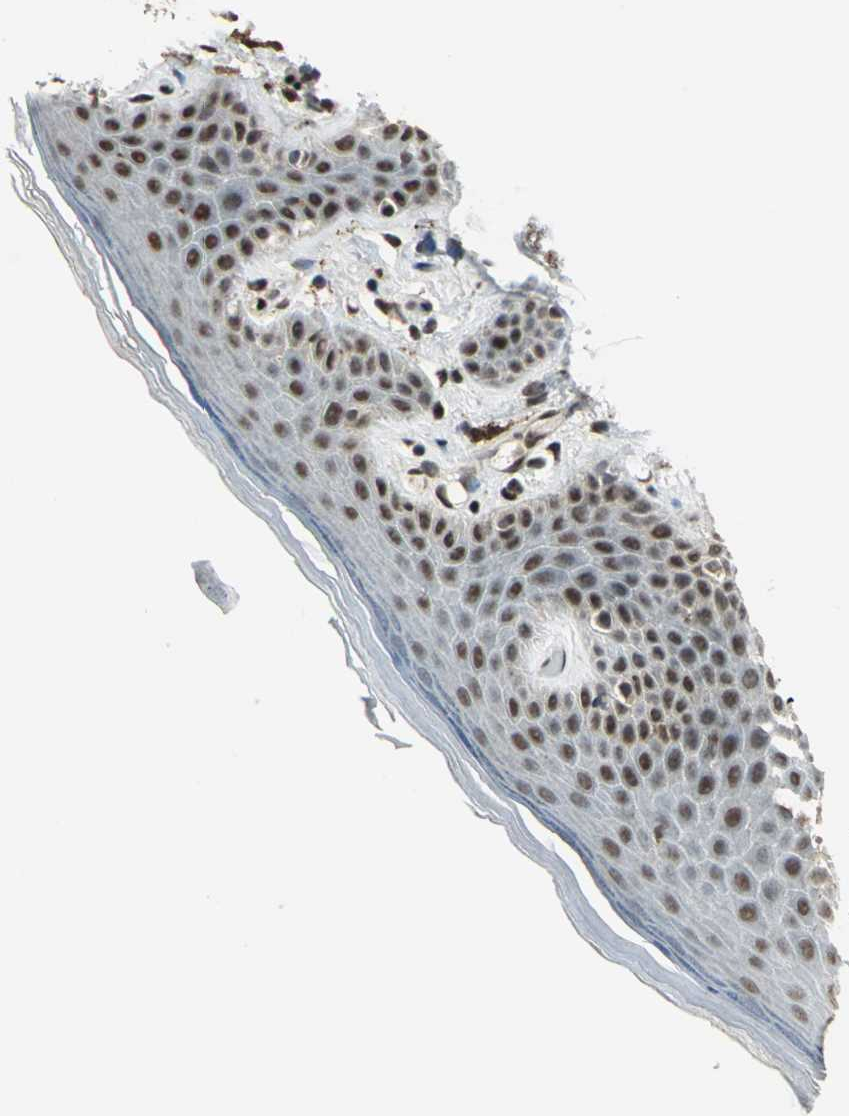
{"staining": {"intensity": "strong", "quantity": ">75%", "location": "nuclear"}, "tissue": "skin", "cell_type": "Epidermal cells", "image_type": "normal", "snomed": [{"axis": "morphology", "description": "Normal tissue, NOS"}, {"axis": "topography", "description": "Anal"}], "caption": "IHC of normal human skin exhibits high levels of strong nuclear staining in about >75% of epidermal cells. IHC stains the protein in brown and the nuclei are stained blue.", "gene": "ELF2", "patient": {"sex": "male", "age": 74}}